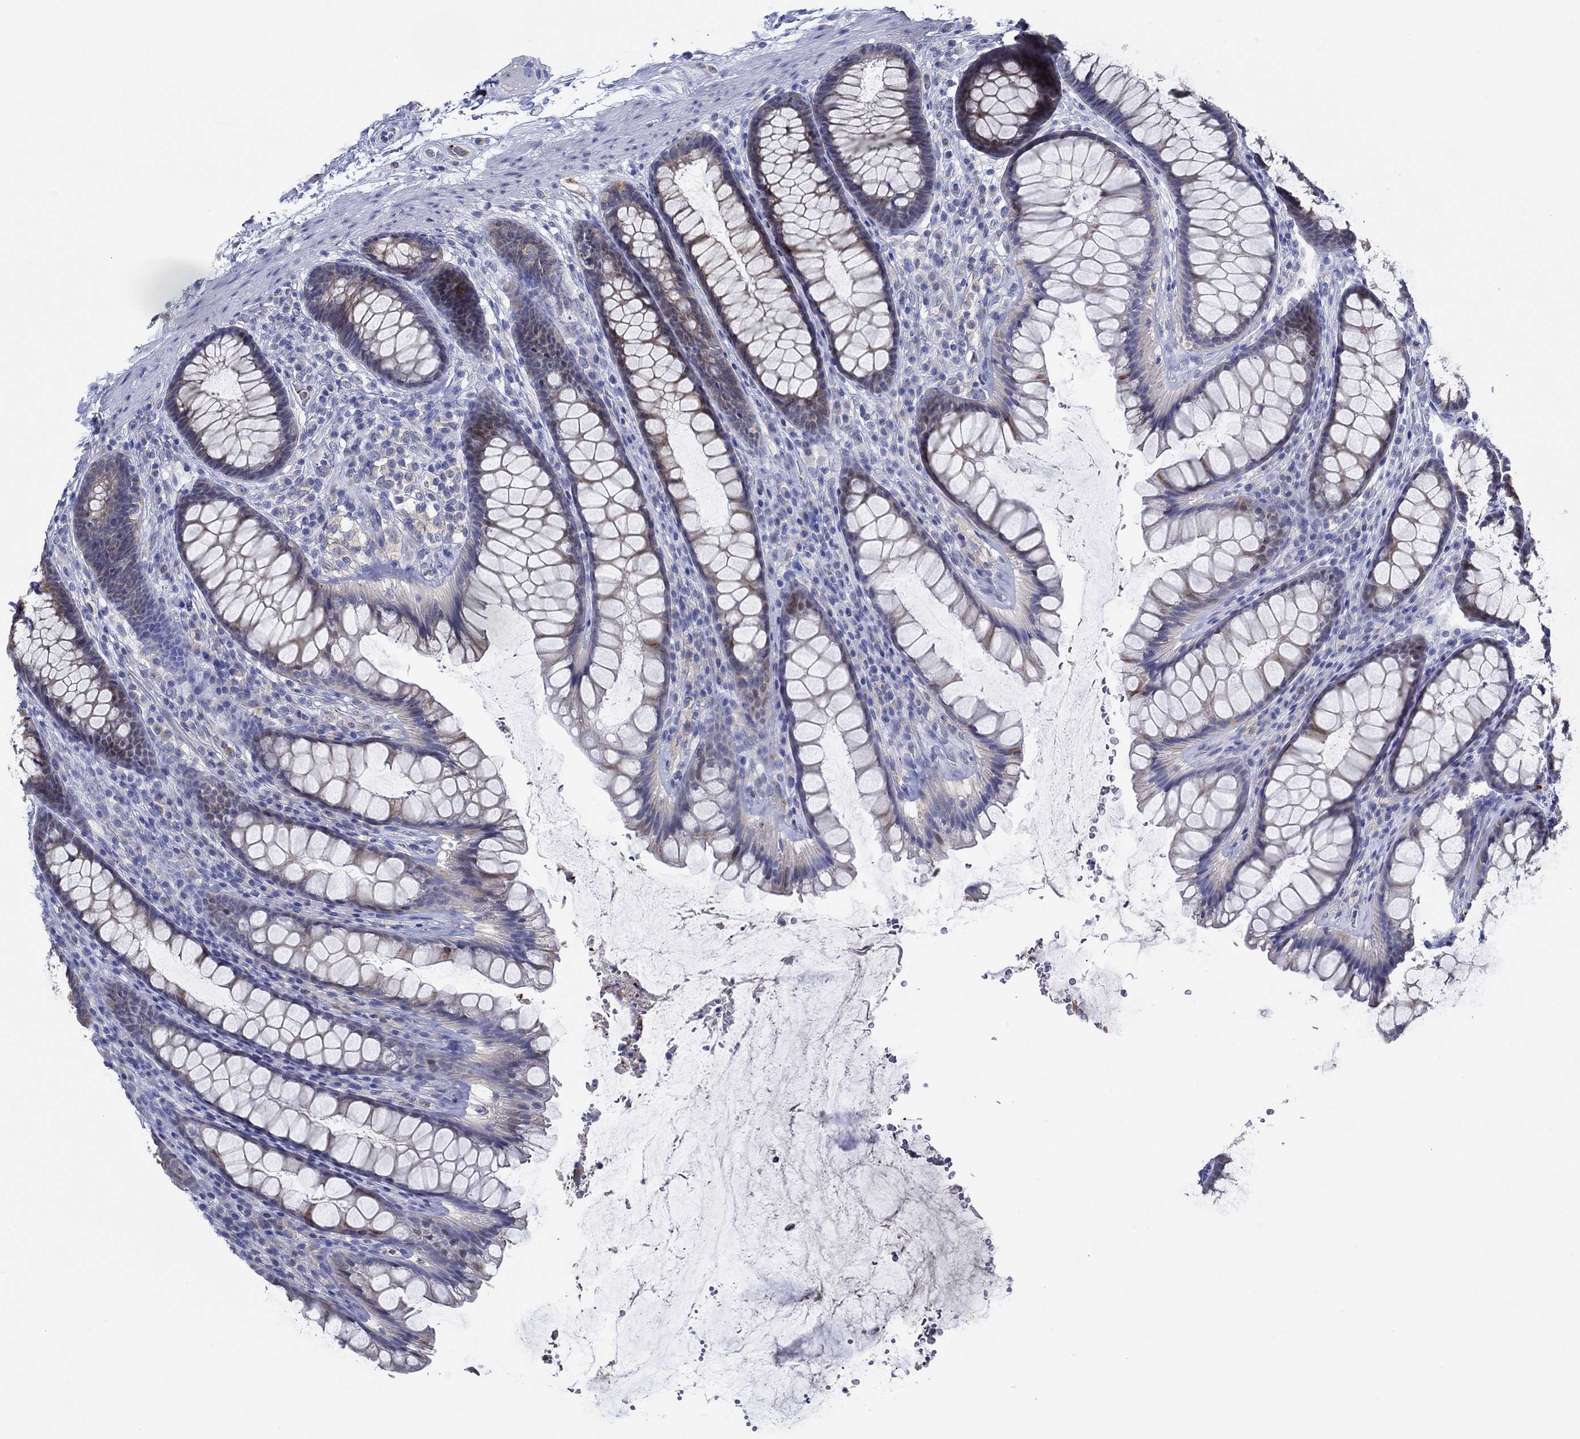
{"staining": {"intensity": "strong", "quantity": "<25%", "location": "cytoplasmic/membranous"}, "tissue": "rectum", "cell_type": "Glandular cells", "image_type": "normal", "snomed": [{"axis": "morphology", "description": "Normal tissue, NOS"}, {"axis": "topography", "description": "Rectum"}], "caption": "Brown immunohistochemical staining in benign rectum demonstrates strong cytoplasmic/membranous positivity in approximately <25% of glandular cells. (DAB (3,3'-diaminobenzidine) = brown stain, brightfield microscopy at high magnification).", "gene": "SLC27A3", "patient": {"sex": "male", "age": 72}}